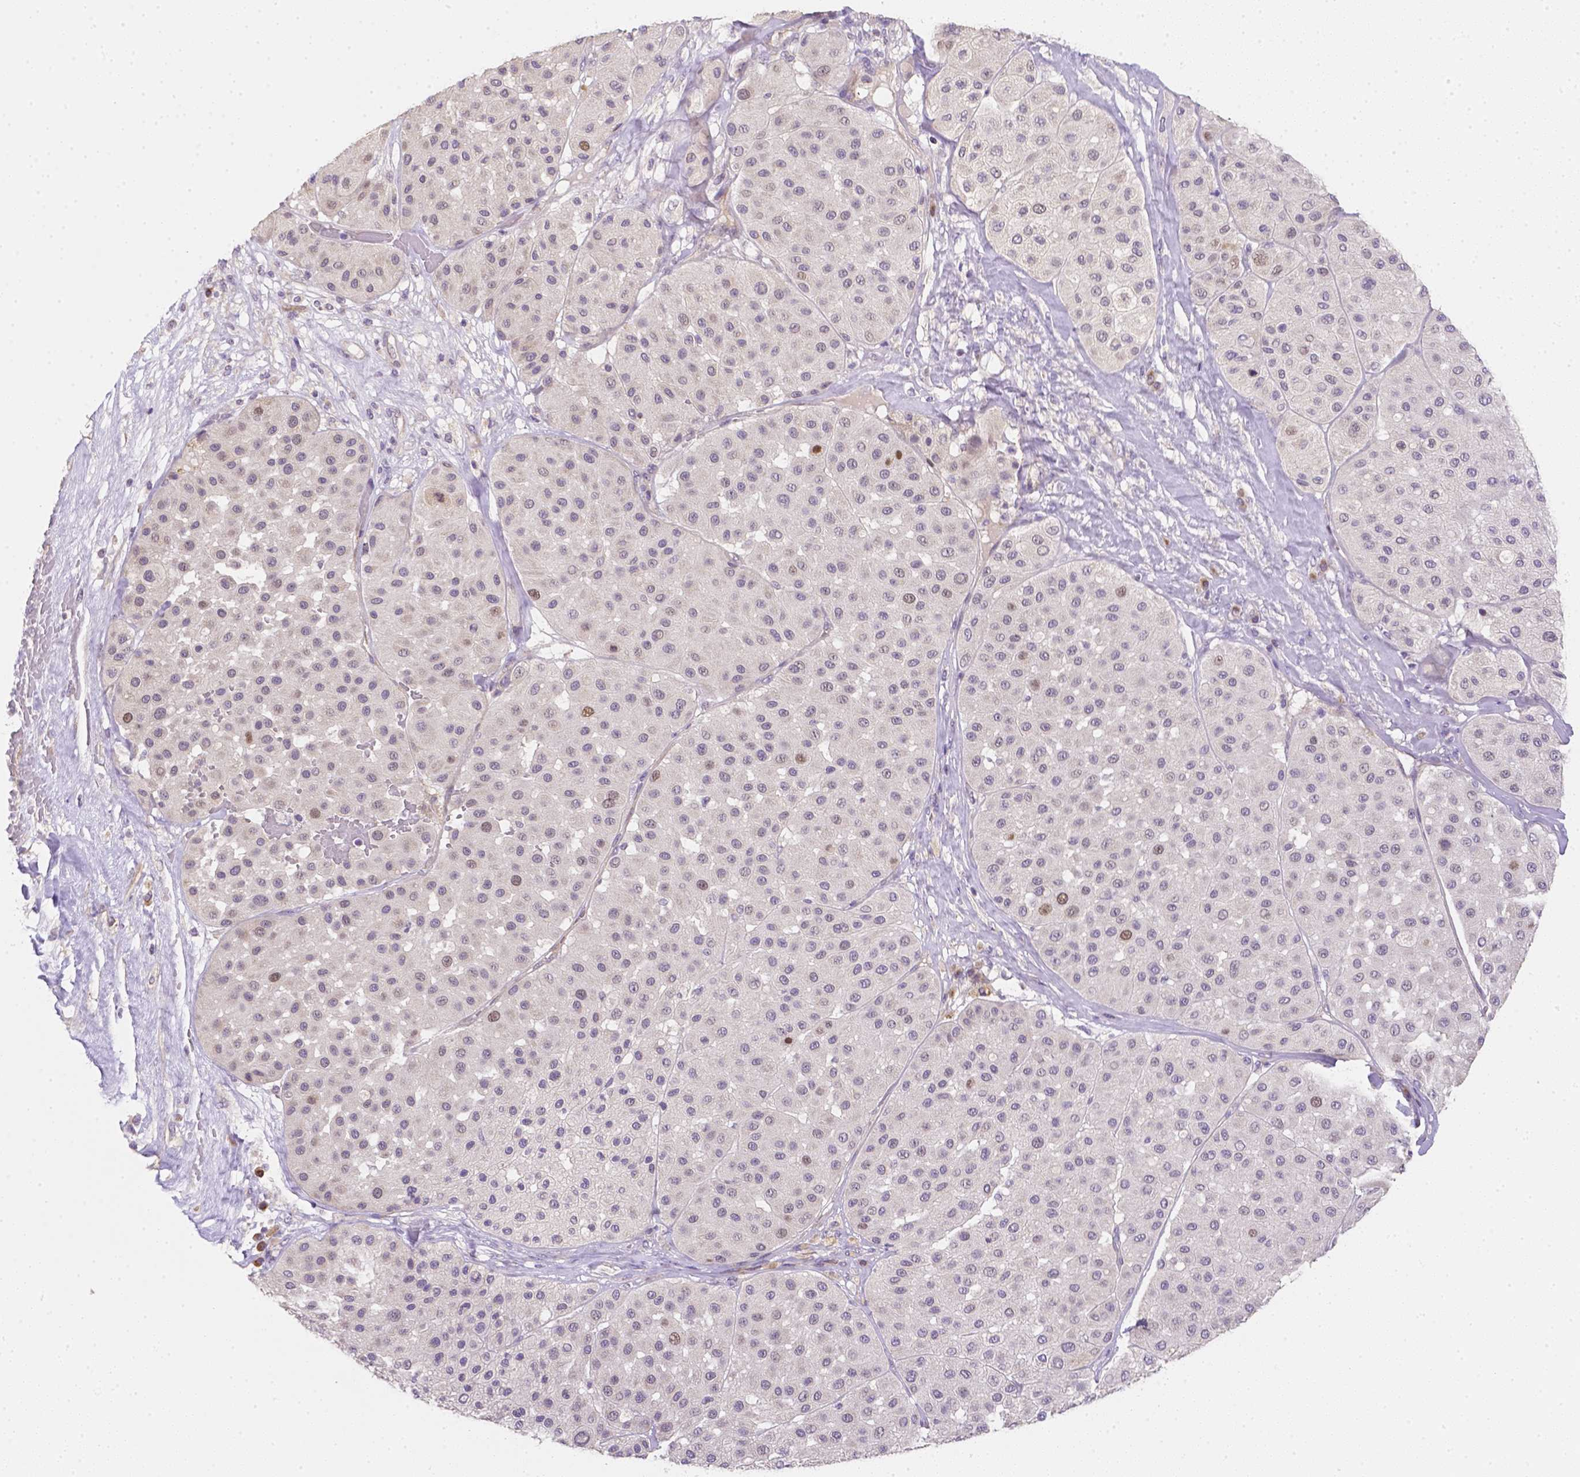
{"staining": {"intensity": "negative", "quantity": "none", "location": "none"}, "tissue": "melanoma", "cell_type": "Tumor cells", "image_type": "cancer", "snomed": [{"axis": "morphology", "description": "Malignant melanoma, Metastatic site"}, {"axis": "topography", "description": "Smooth muscle"}], "caption": "DAB (3,3'-diaminobenzidine) immunohistochemical staining of human melanoma displays no significant expression in tumor cells.", "gene": "C10orf67", "patient": {"sex": "male", "age": 41}}